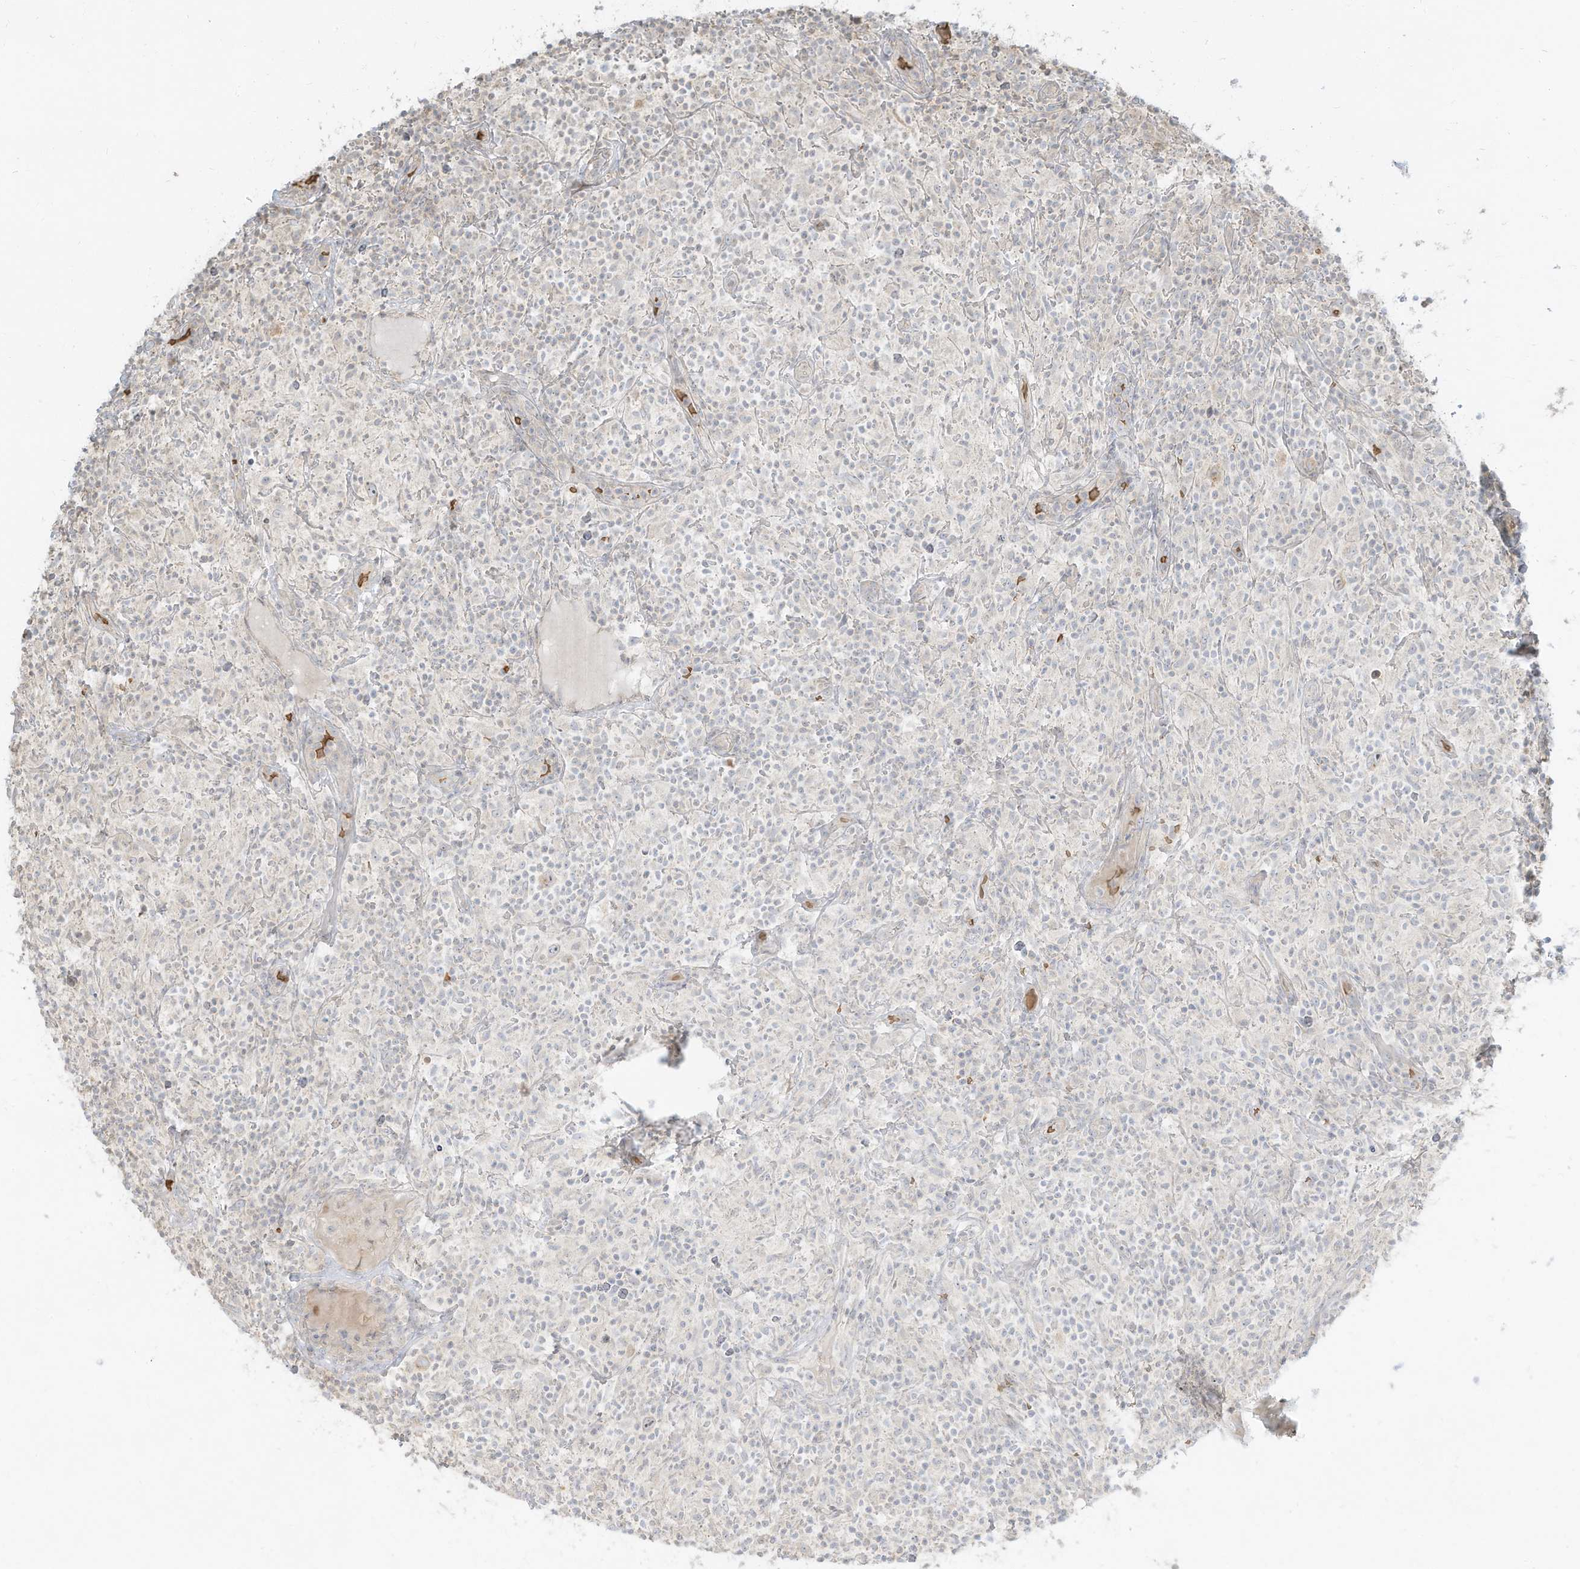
{"staining": {"intensity": "negative", "quantity": "none", "location": "none"}, "tissue": "lymphoma", "cell_type": "Tumor cells", "image_type": "cancer", "snomed": [{"axis": "morphology", "description": "Hodgkin's disease, NOS"}, {"axis": "topography", "description": "Lymph node"}], "caption": "Tumor cells show no significant protein positivity in Hodgkin's disease.", "gene": "OFD1", "patient": {"sex": "male", "age": 70}}